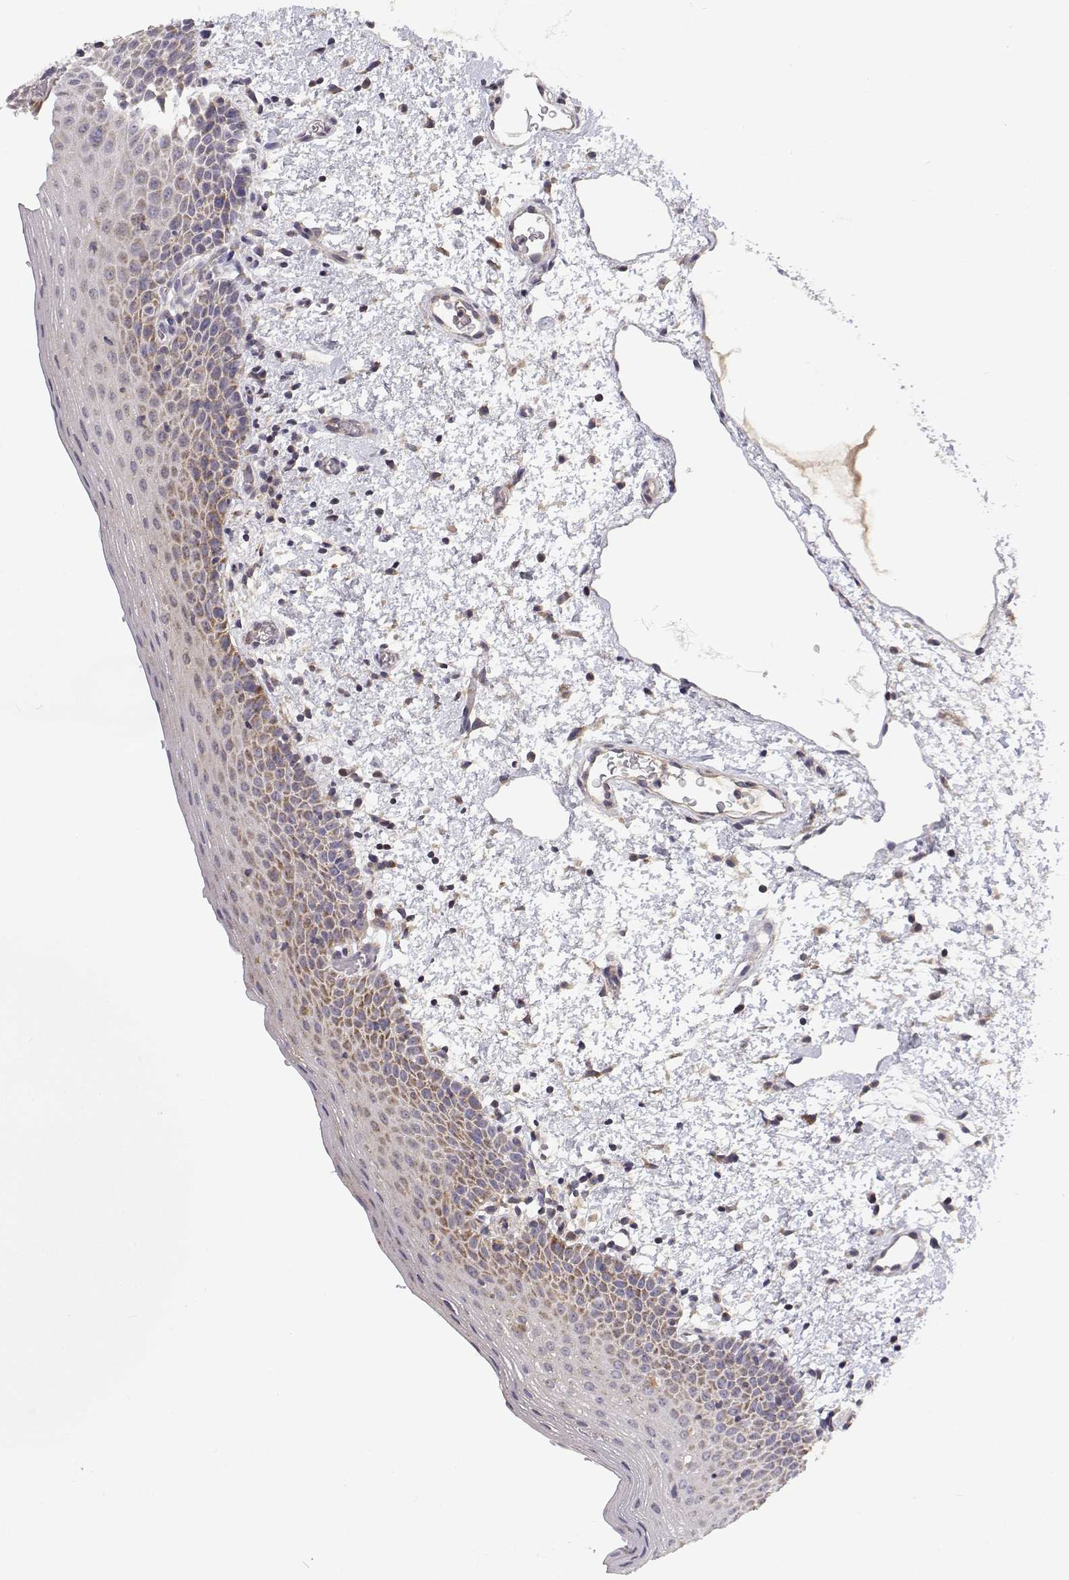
{"staining": {"intensity": "weak", "quantity": "25%-75%", "location": "cytoplasmic/membranous"}, "tissue": "oral mucosa", "cell_type": "Squamous epithelial cells", "image_type": "normal", "snomed": [{"axis": "morphology", "description": "Normal tissue, NOS"}, {"axis": "topography", "description": "Oral tissue"}, {"axis": "topography", "description": "Head-Neck"}], "caption": "Oral mucosa stained for a protein (brown) reveals weak cytoplasmic/membranous positive expression in about 25%-75% of squamous epithelial cells.", "gene": "MRPL3", "patient": {"sex": "female", "age": 55}}